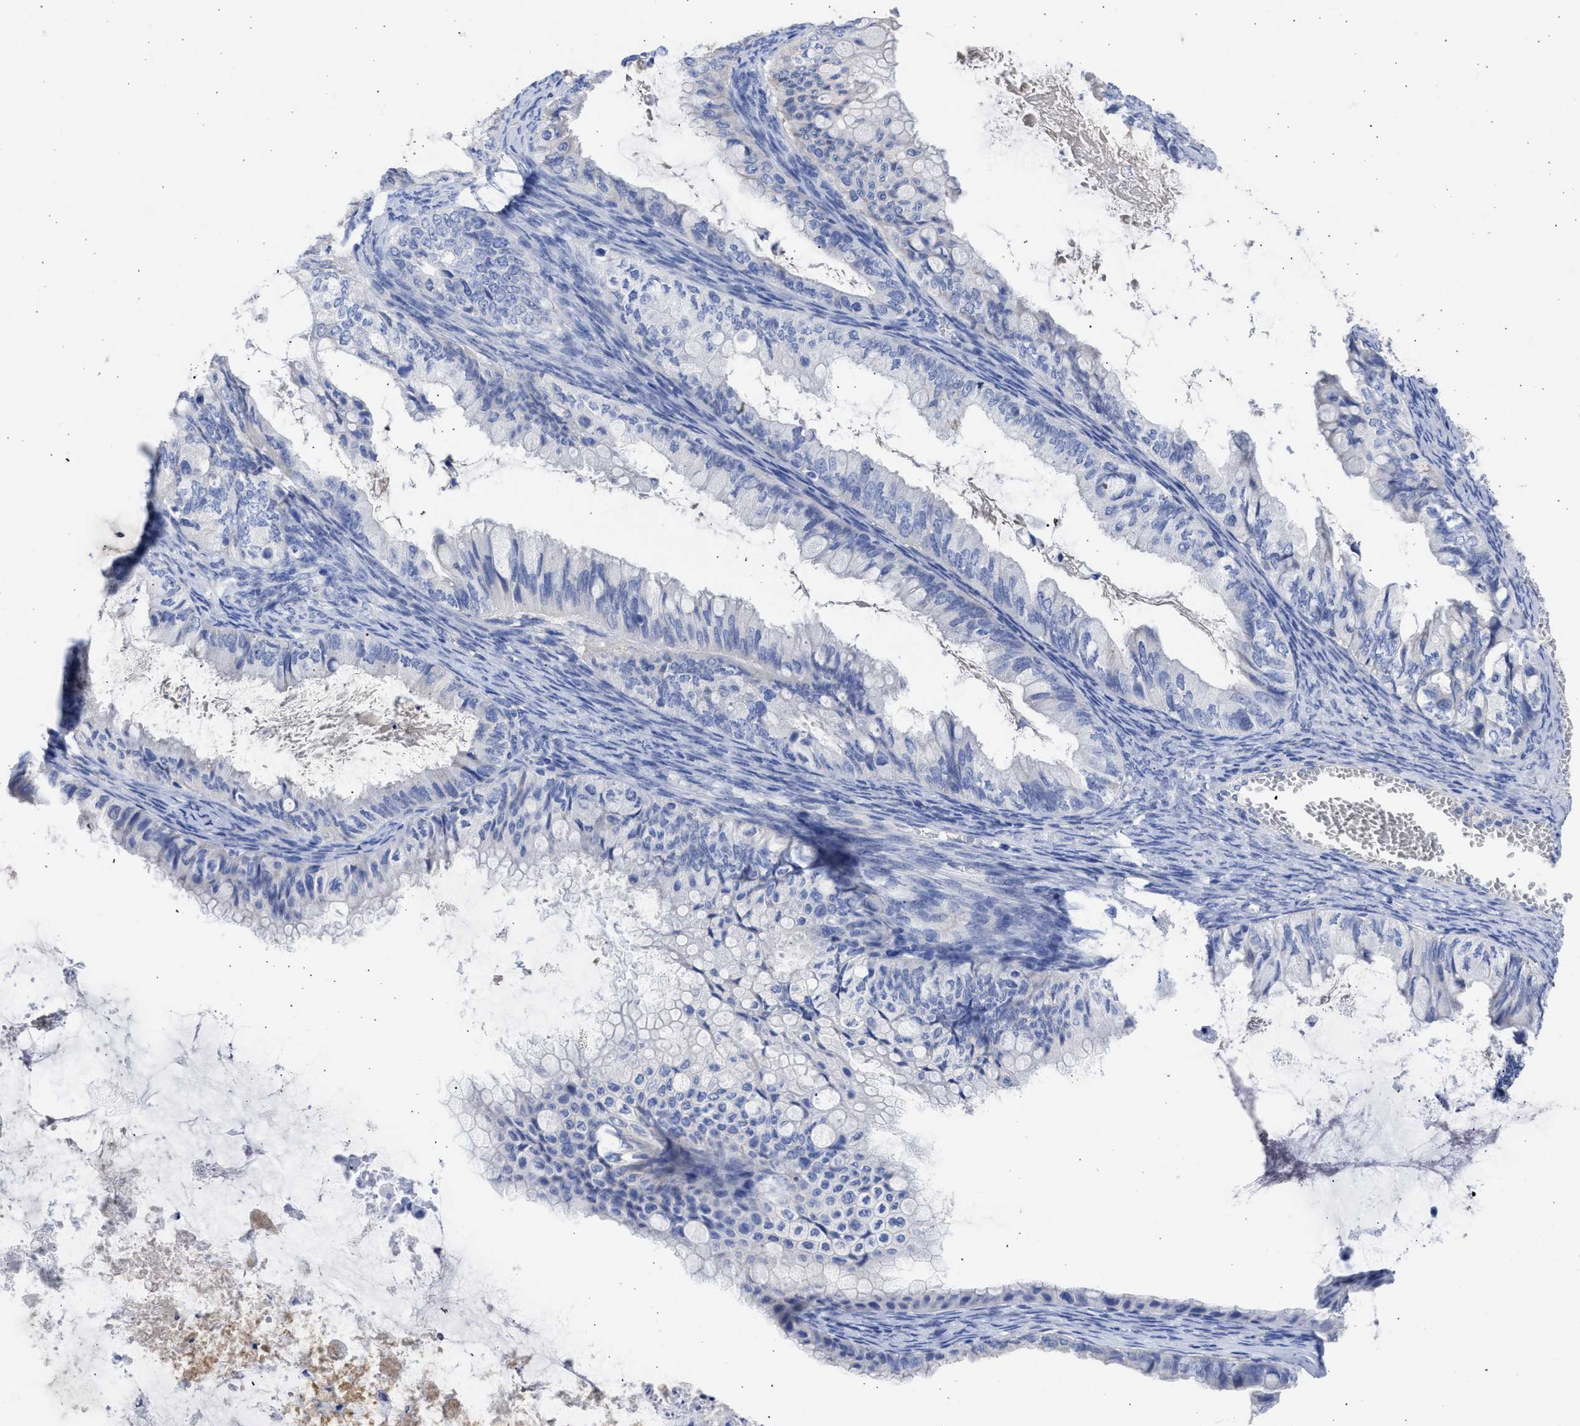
{"staining": {"intensity": "negative", "quantity": "none", "location": "none"}, "tissue": "ovarian cancer", "cell_type": "Tumor cells", "image_type": "cancer", "snomed": [{"axis": "morphology", "description": "Cystadenocarcinoma, mucinous, NOS"}, {"axis": "topography", "description": "Ovary"}], "caption": "DAB immunohistochemical staining of ovarian cancer reveals no significant expression in tumor cells.", "gene": "RSPH1", "patient": {"sex": "female", "age": 80}}